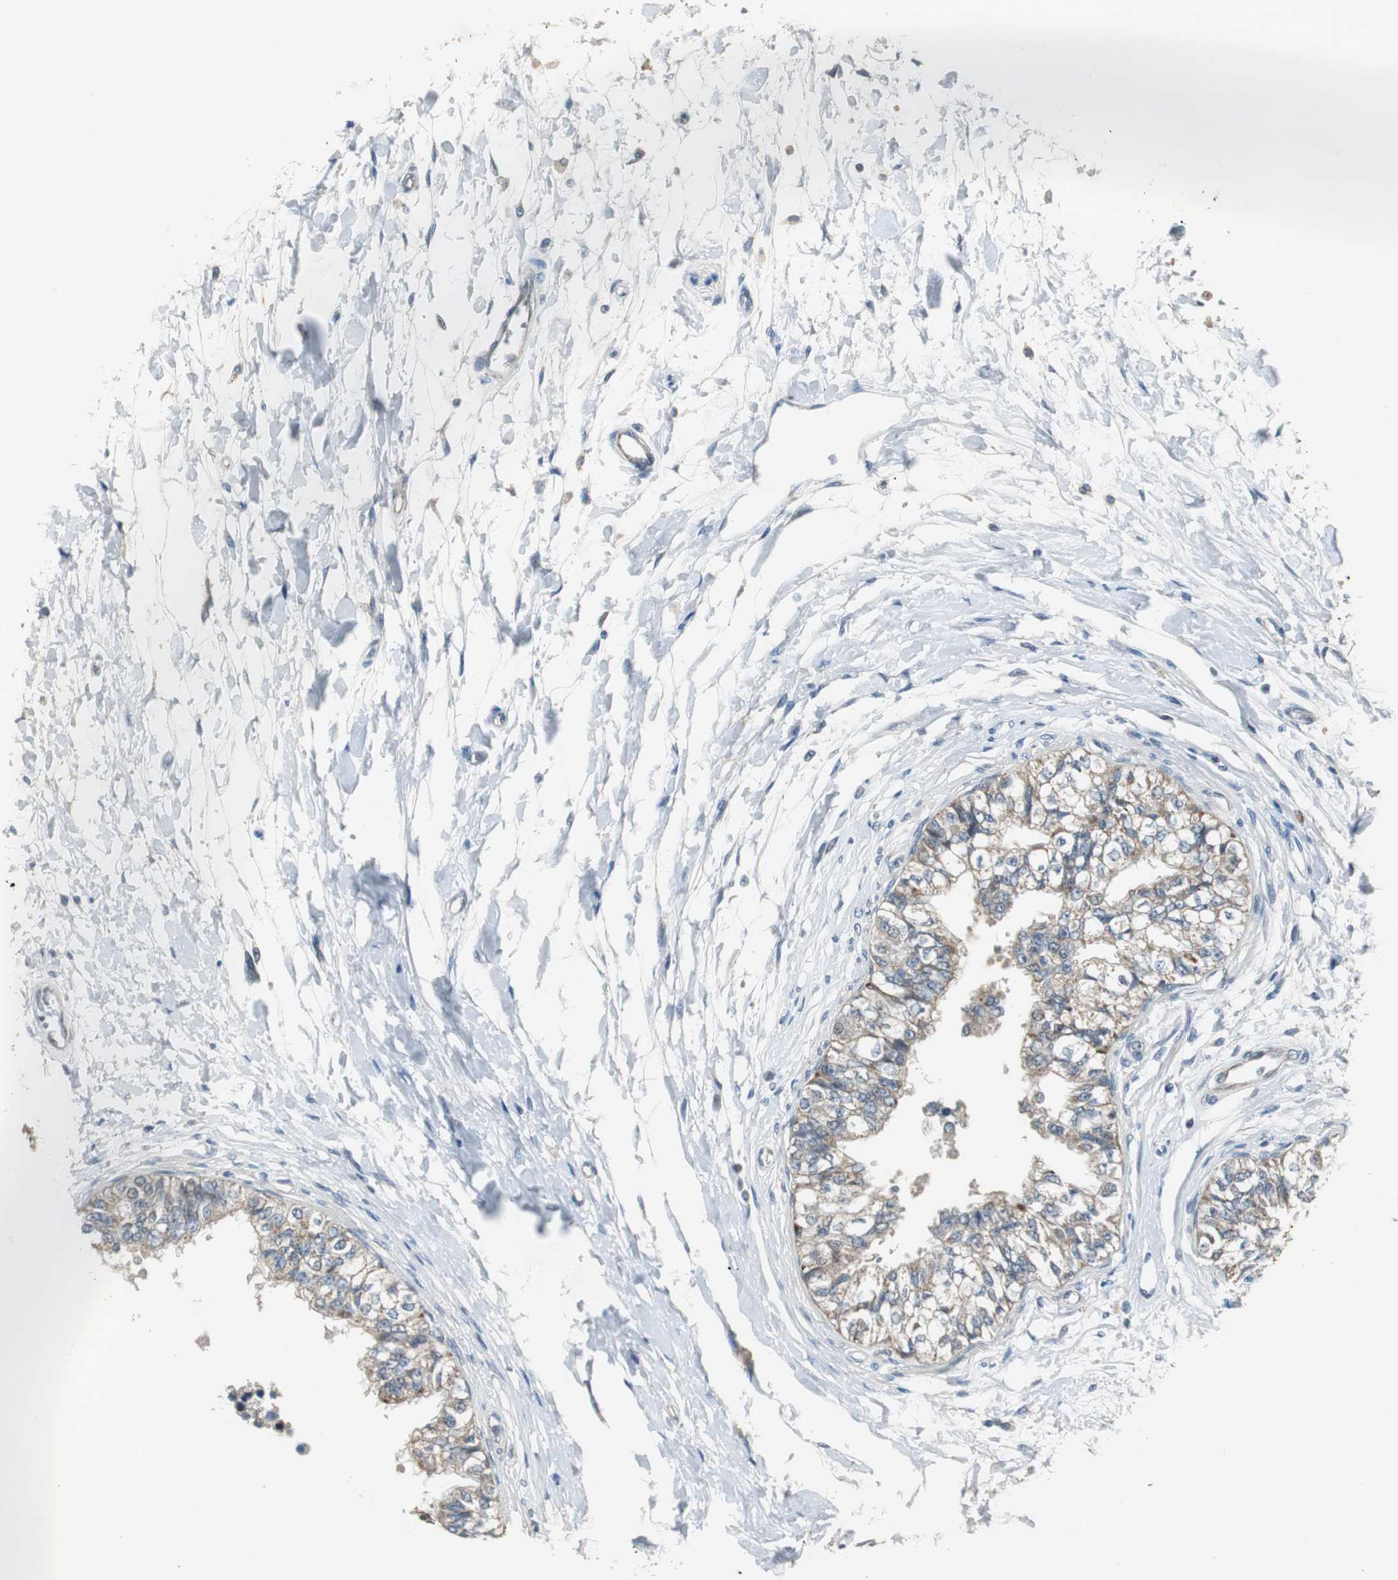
{"staining": {"intensity": "weak", "quantity": "25%-75%", "location": "cytoplasmic/membranous"}, "tissue": "epididymis", "cell_type": "Glandular cells", "image_type": "normal", "snomed": [{"axis": "morphology", "description": "Normal tissue, NOS"}, {"axis": "morphology", "description": "Adenocarcinoma, metastatic, NOS"}, {"axis": "topography", "description": "Testis"}, {"axis": "topography", "description": "Epididymis"}], "caption": "Protein staining of unremarkable epididymis exhibits weak cytoplasmic/membranous positivity in about 25%-75% of glandular cells. (DAB (3,3'-diaminobenzidine) = brown stain, brightfield microscopy at high magnification).", "gene": "MYT1", "patient": {"sex": "male", "age": 26}}